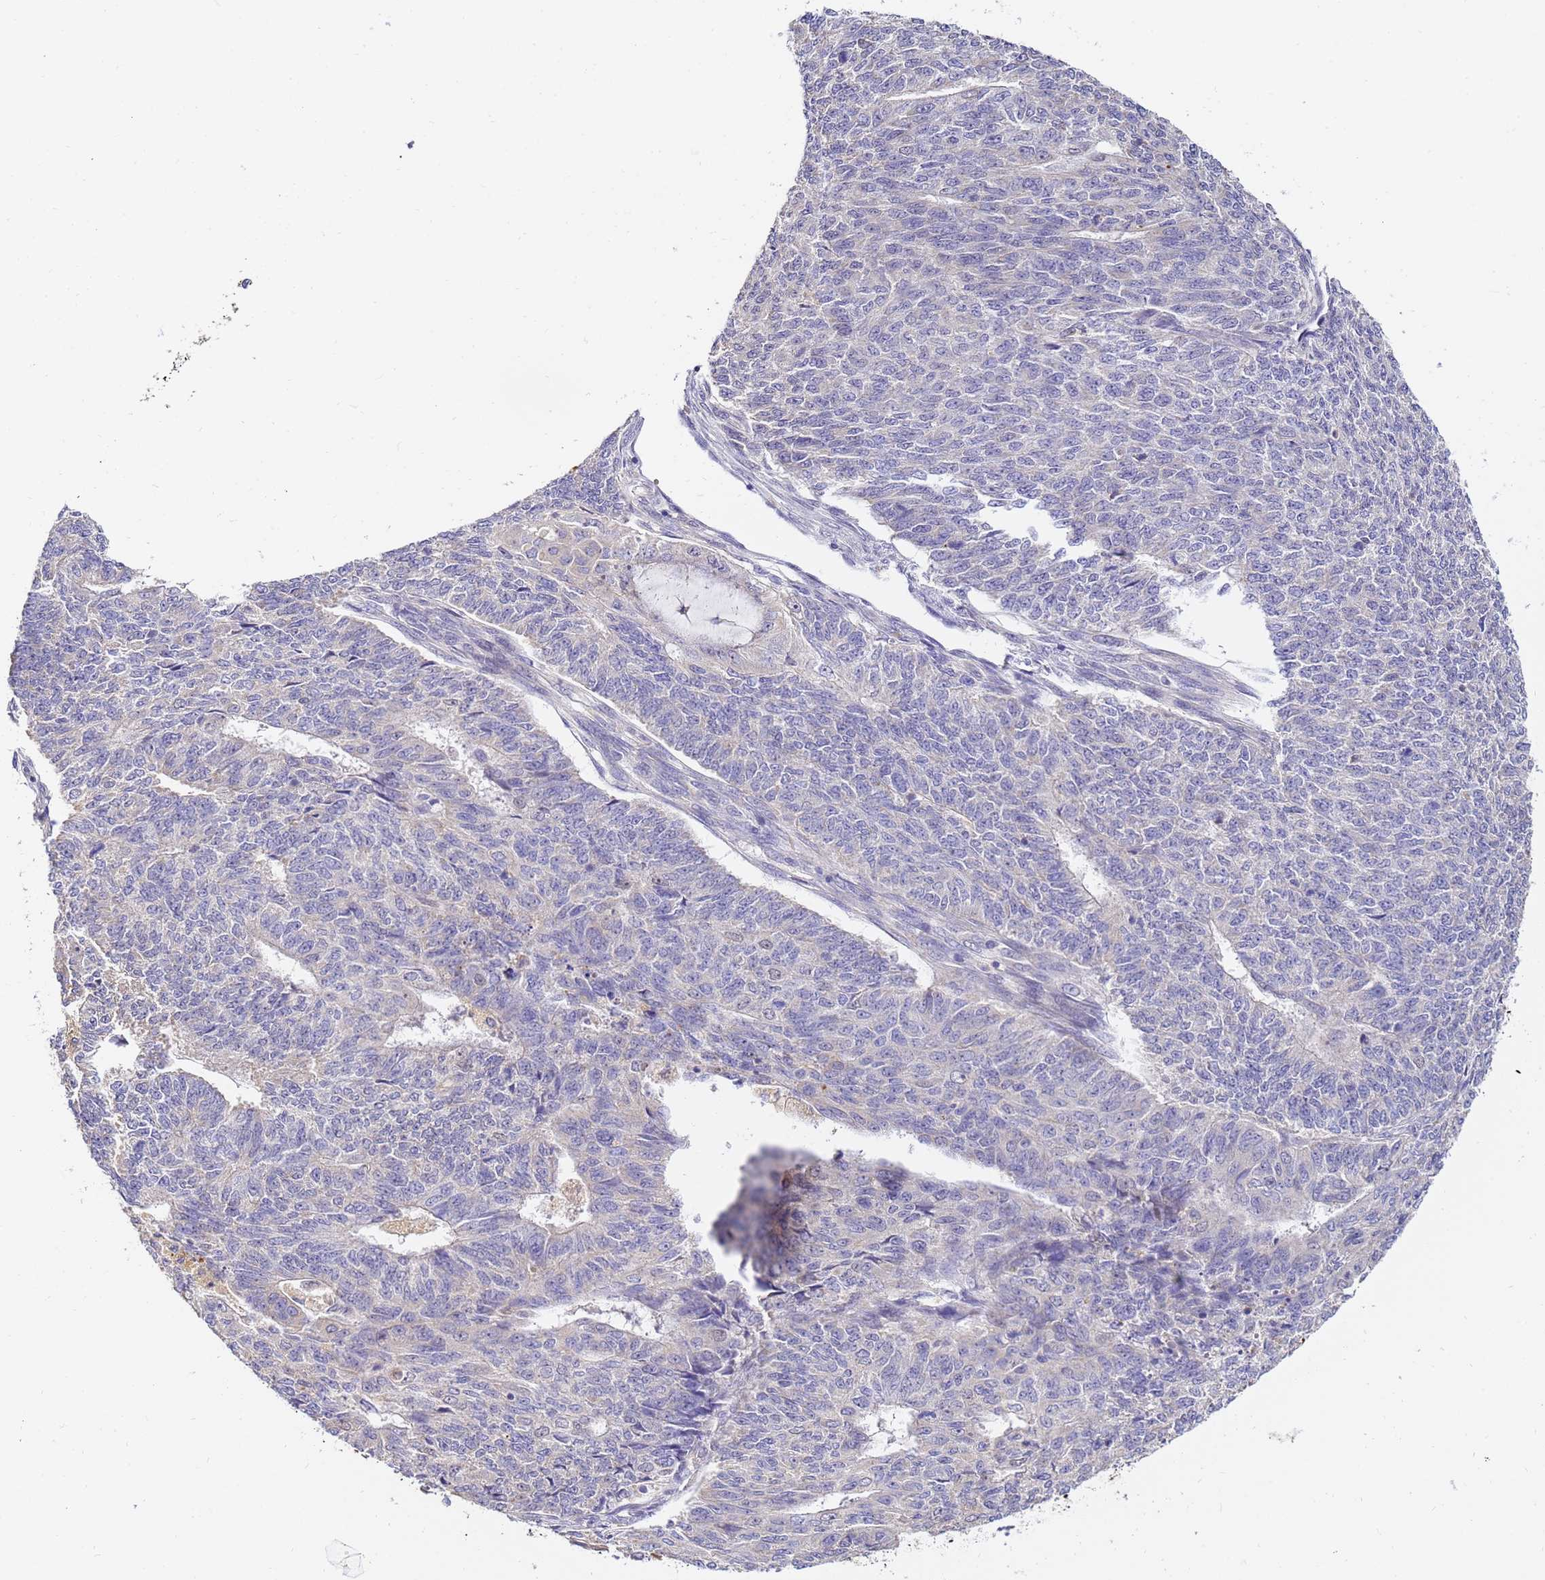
{"staining": {"intensity": "negative", "quantity": "none", "location": "none"}, "tissue": "endometrial cancer", "cell_type": "Tumor cells", "image_type": "cancer", "snomed": [{"axis": "morphology", "description": "Adenocarcinoma, NOS"}, {"axis": "topography", "description": "Endometrium"}], "caption": "Immunohistochemistry (IHC) of human endometrial cancer (adenocarcinoma) displays no expression in tumor cells. The staining is performed using DAB (3,3'-diaminobenzidine) brown chromogen with nuclei counter-stained in using hematoxylin.", "gene": "ARL8B", "patient": {"sex": "female", "age": 32}}